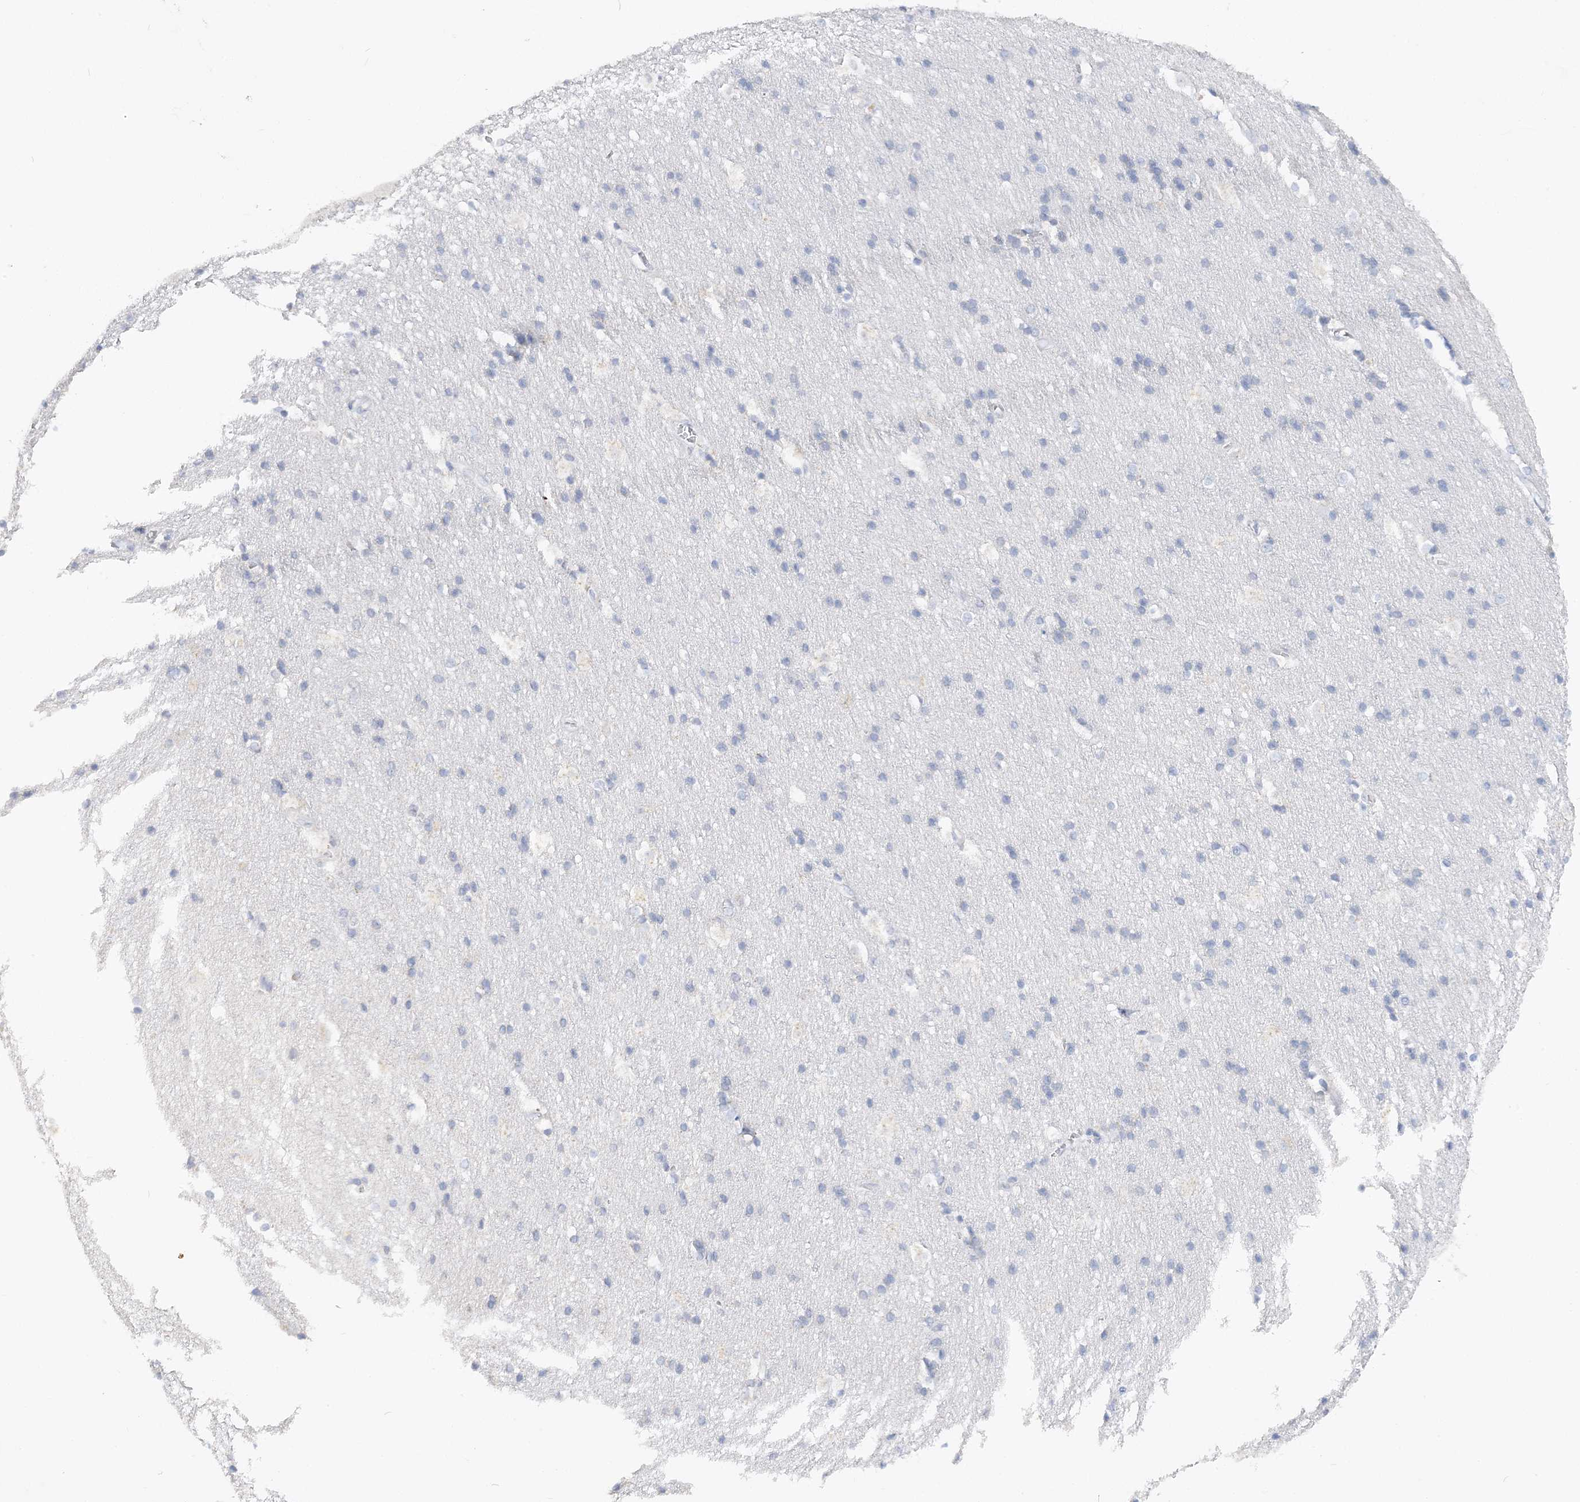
{"staining": {"intensity": "negative", "quantity": "none", "location": "none"}, "tissue": "cerebral cortex", "cell_type": "Endothelial cells", "image_type": "normal", "snomed": [{"axis": "morphology", "description": "Normal tissue, NOS"}, {"axis": "topography", "description": "Cerebral cortex"}], "caption": "The image reveals no staining of endothelial cells in benign cerebral cortex.", "gene": "RPEL1", "patient": {"sex": "male", "age": 54}}